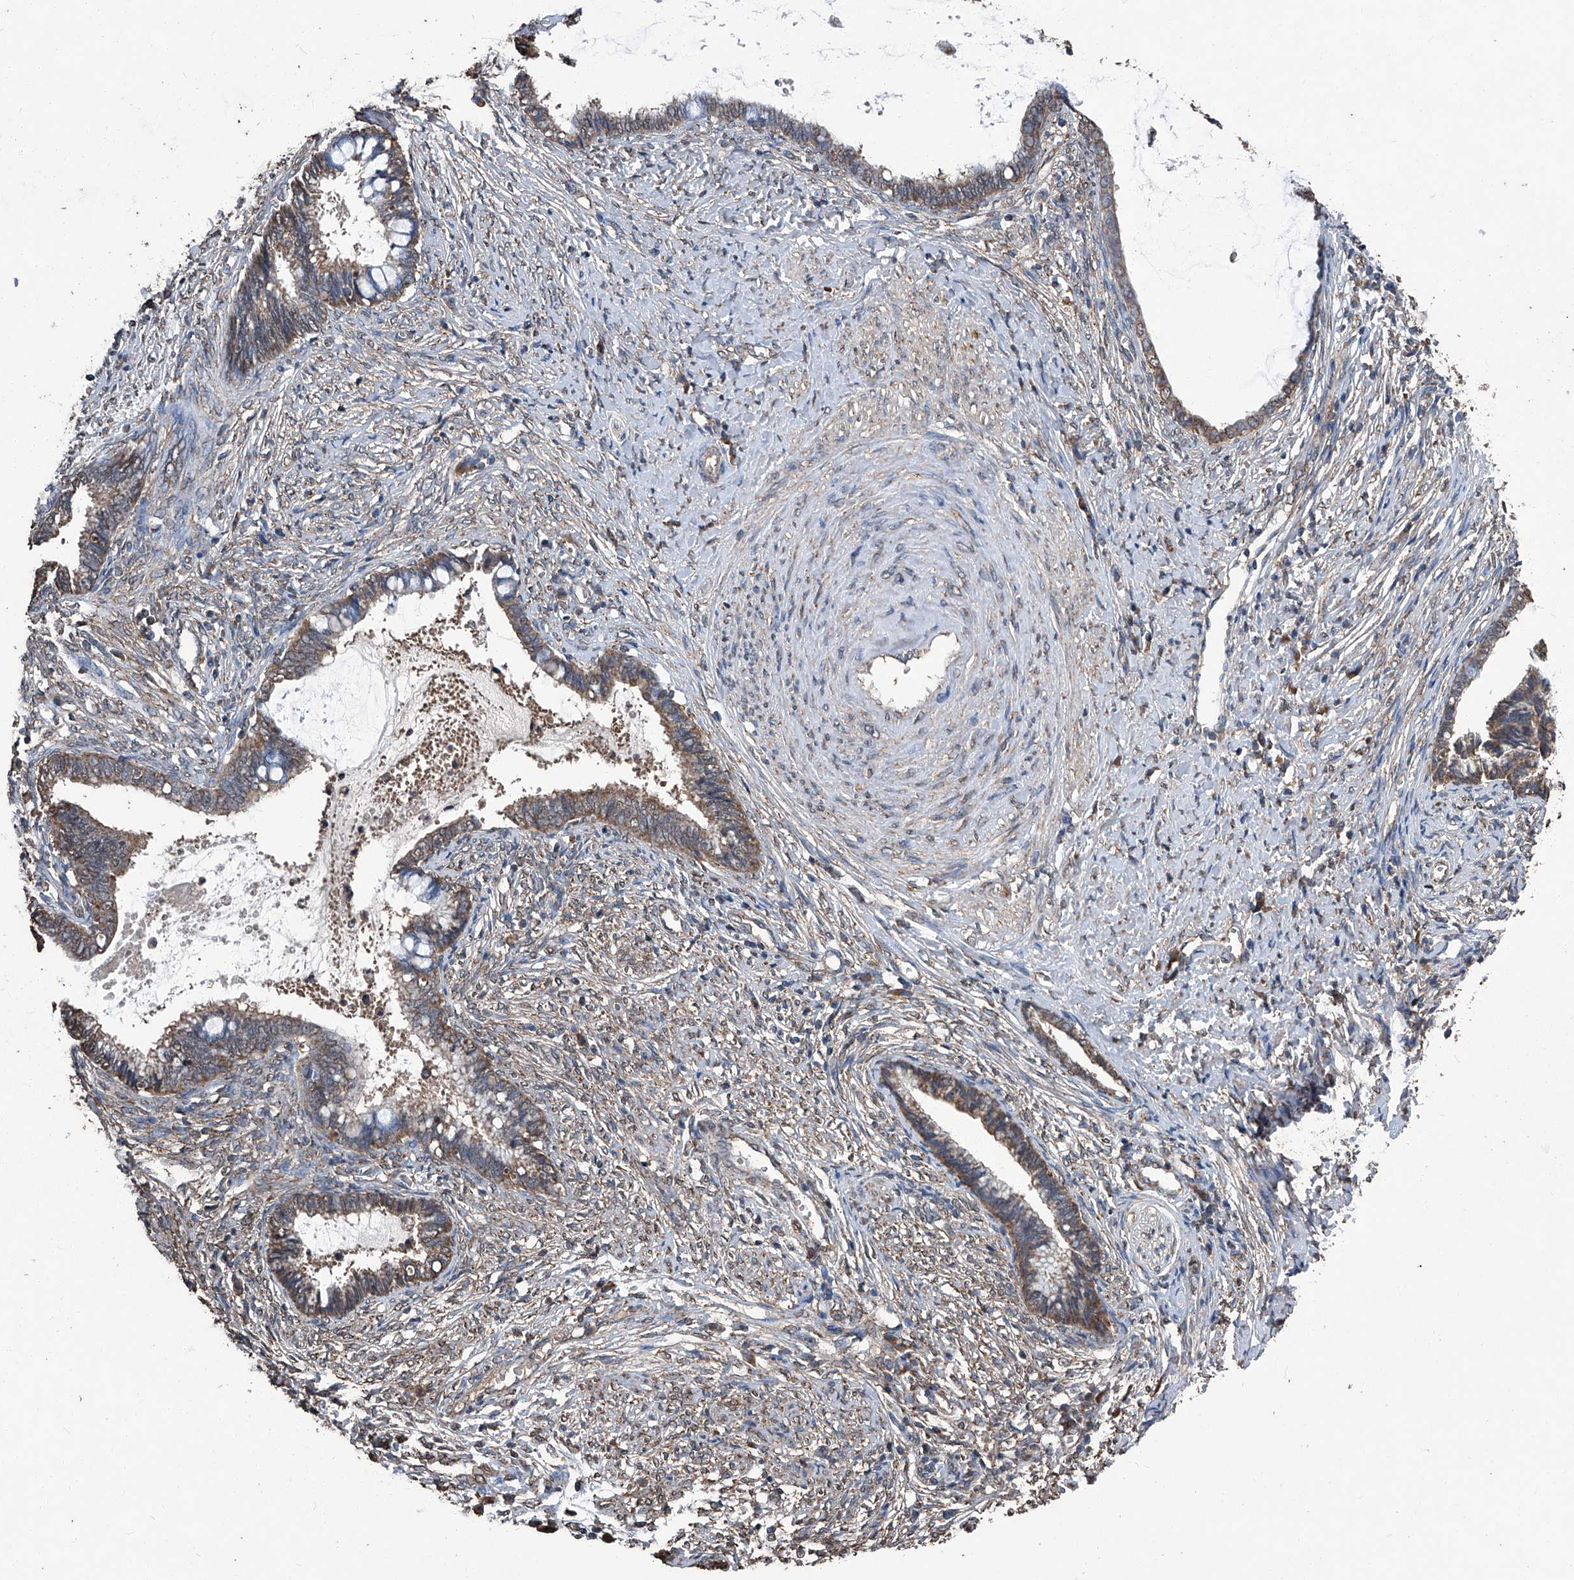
{"staining": {"intensity": "moderate", "quantity": ">75%", "location": "cytoplasmic/membranous"}, "tissue": "cervical cancer", "cell_type": "Tumor cells", "image_type": "cancer", "snomed": [{"axis": "morphology", "description": "Adenocarcinoma, NOS"}, {"axis": "topography", "description": "Cervix"}], "caption": "Tumor cells display medium levels of moderate cytoplasmic/membranous expression in about >75% of cells in human cervical adenocarcinoma. Immunohistochemistry stains the protein in brown and the nuclei are stained blue.", "gene": "STARD7", "patient": {"sex": "female", "age": 44}}